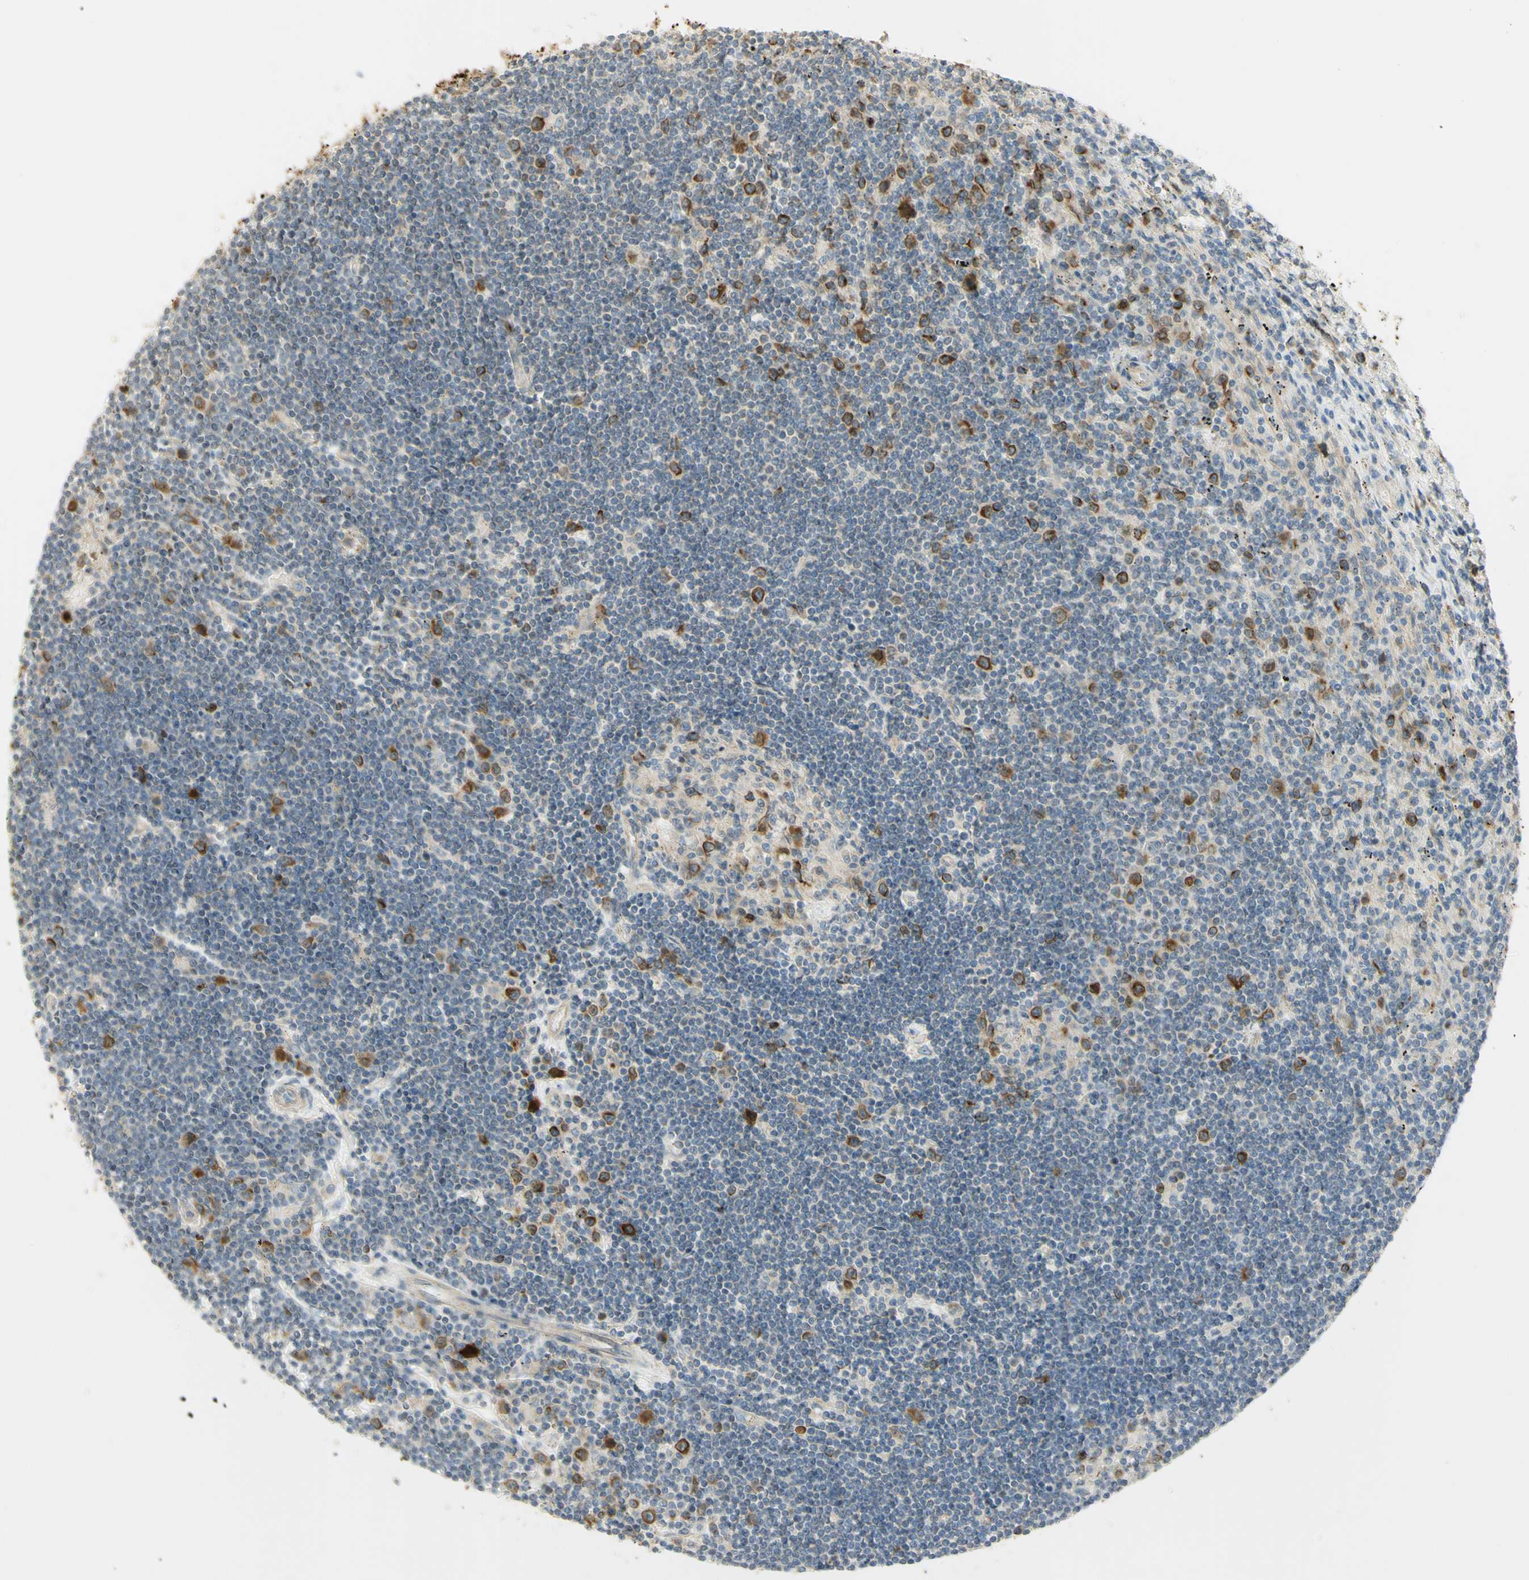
{"staining": {"intensity": "negative", "quantity": "none", "location": "none"}, "tissue": "lymphoma", "cell_type": "Tumor cells", "image_type": "cancer", "snomed": [{"axis": "morphology", "description": "Malignant lymphoma, non-Hodgkin's type, Low grade"}, {"axis": "topography", "description": "Spleen"}], "caption": "Human malignant lymphoma, non-Hodgkin's type (low-grade) stained for a protein using immunohistochemistry (IHC) shows no positivity in tumor cells.", "gene": "KIF11", "patient": {"sex": "male", "age": 76}}